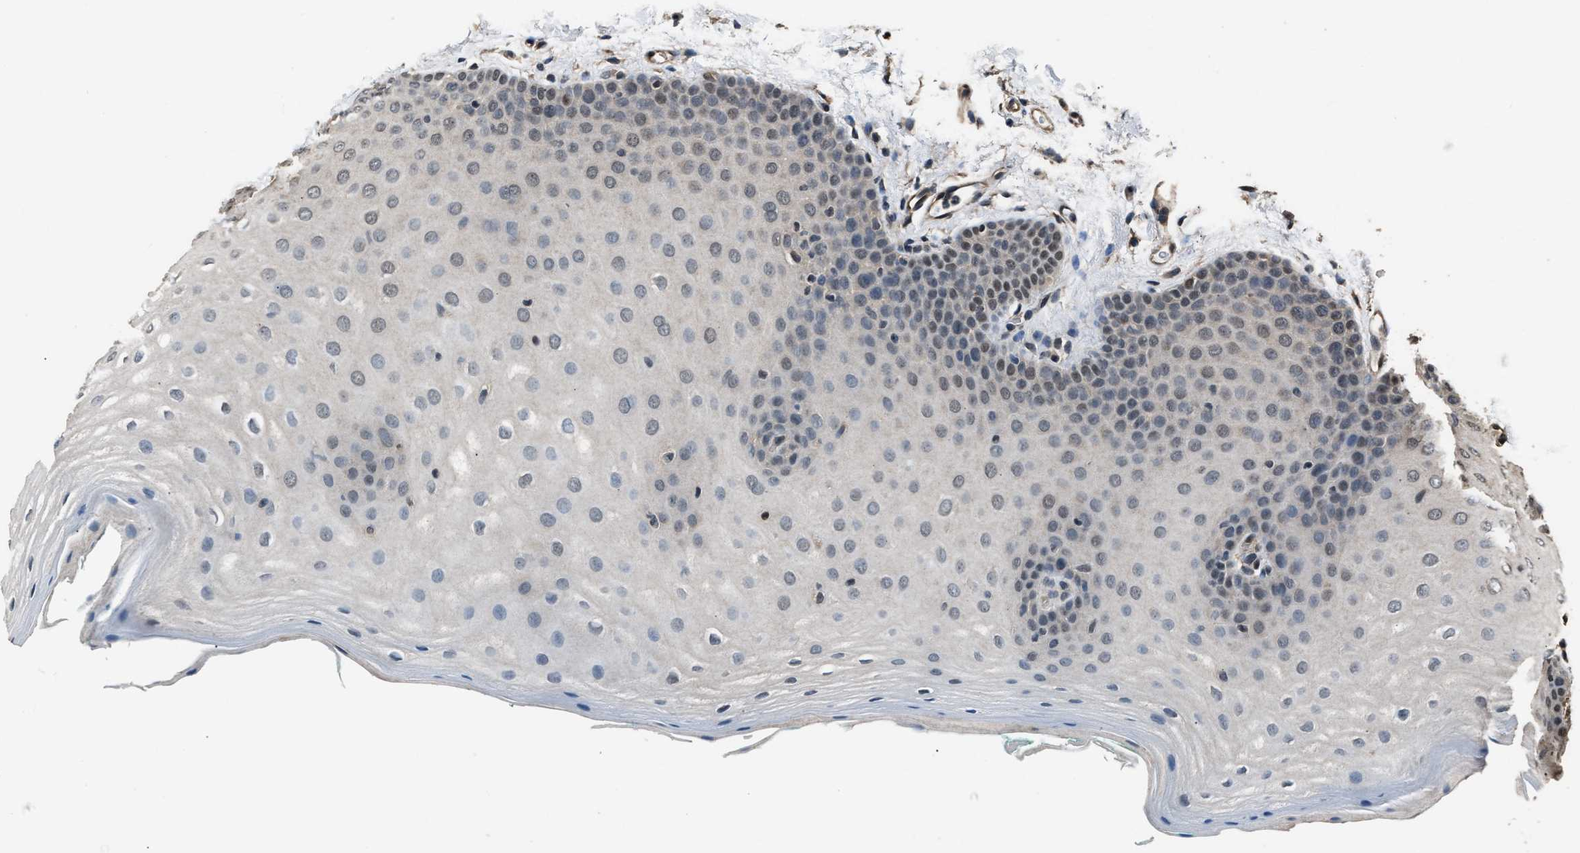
{"staining": {"intensity": "weak", "quantity": "<25%", "location": "nuclear"}, "tissue": "oral mucosa", "cell_type": "Squamous epithelial cells", "image_type": "normal", "snomed": [{"axis": "morphology", "description": "Normal tissue, NOS"}, {"axis": "topography", "description": "Skin"}, {"axis": "topography", "description": "Oral tissue"}], "caption": "This is a micrograph of immunohistochemistry staining of normal oral mucosa, which shows no staining in squamous epithelial cells.", "gene": "DFFA", "patient": {"sex": "male", "age": 84}}